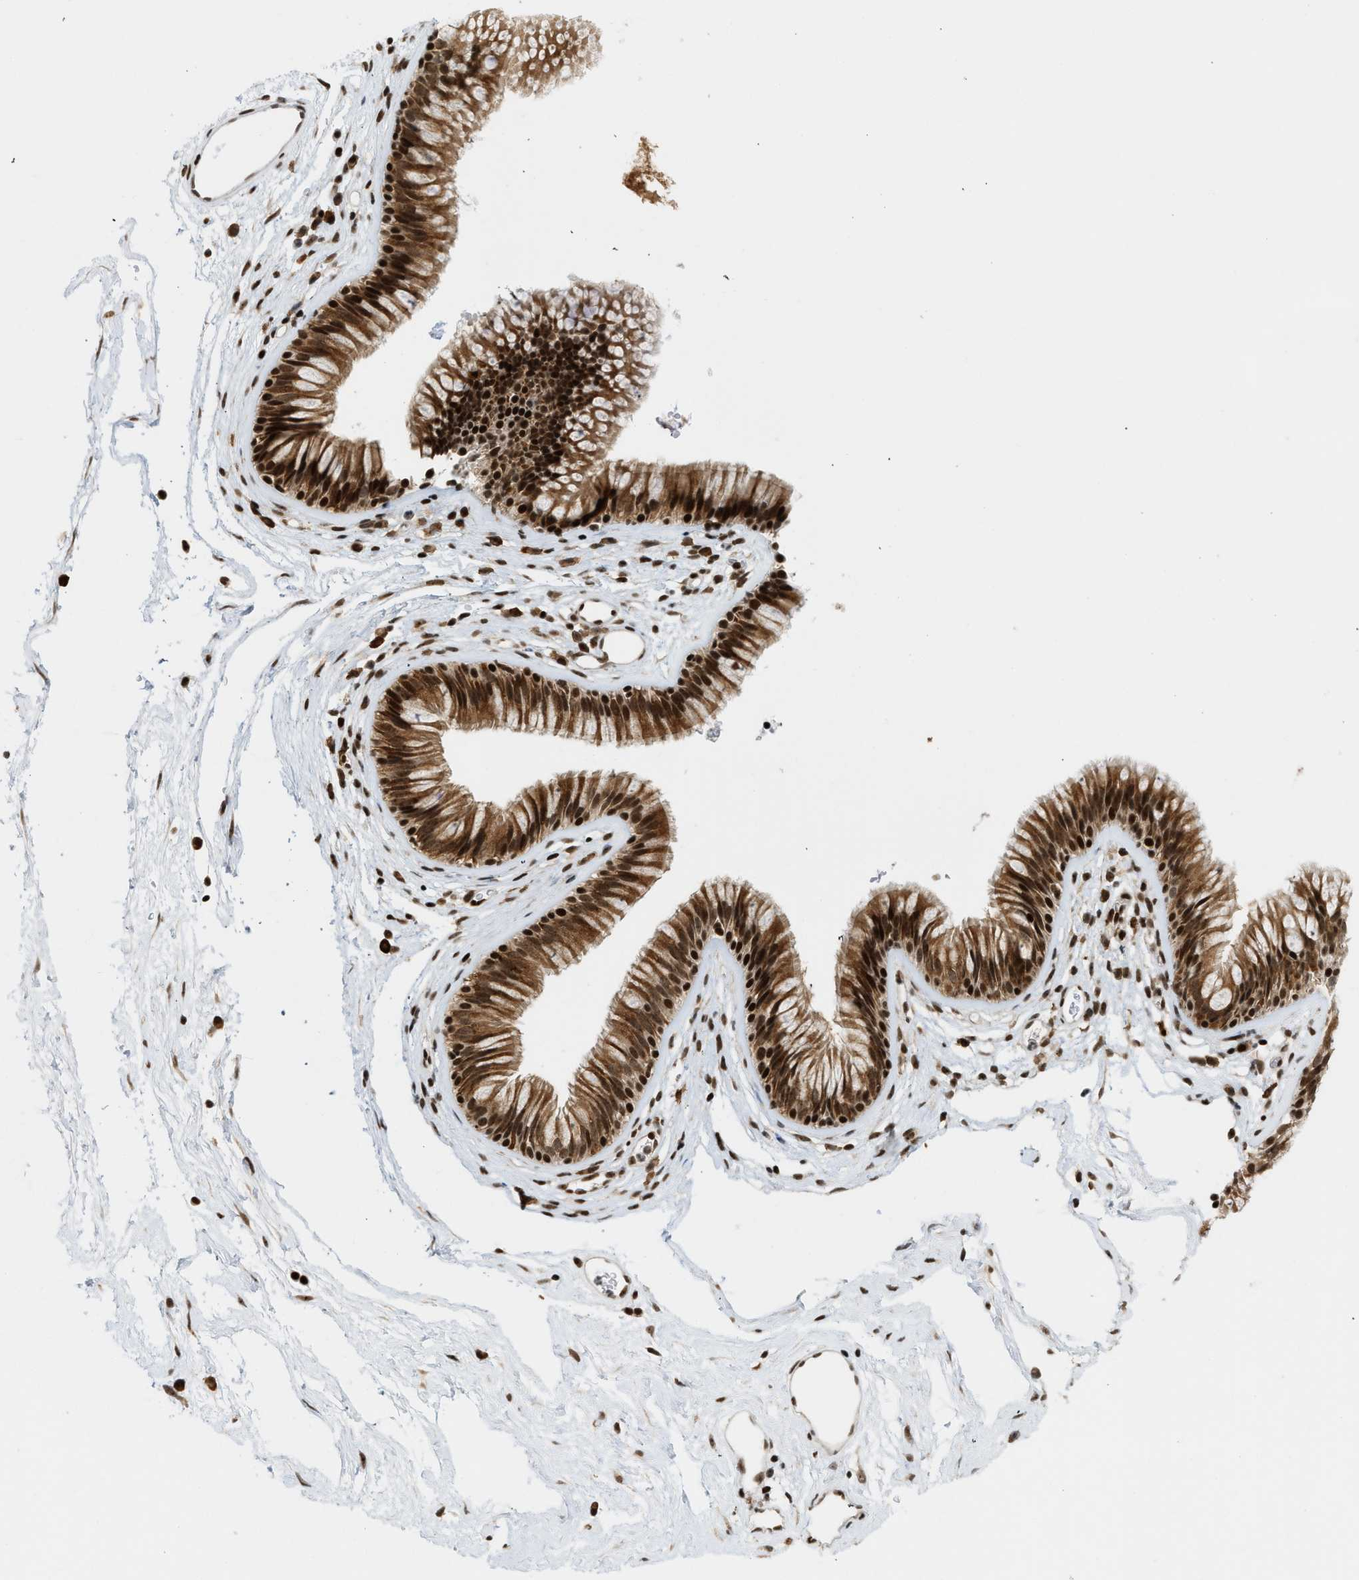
{"staining": {"intensity": "strong", "quantity": ">75%", "location": "cytoplasmic/membranous,nuclear"}, "tissue": "nasopharynx", "cell_type": "Respiratory epithelial cells", "image_type": "normal", "snomed": [{"axis": "morphology", "description": "Normal tissue, NOS"}, {"axis": "morphology", "description": "Inflammation, NOS"}, {"axis": "topography", "description": "Nasopharynx"}], "caption": "Nasopharynx stained for a protein displays strong cytoplasmic/membranous,nuclear positivity in respiratory epithelial cells. (IHC, brightfield microscopy, high magnification).", "gene": "ZNF22", "patient": {"sex": "male", "age": 48}}